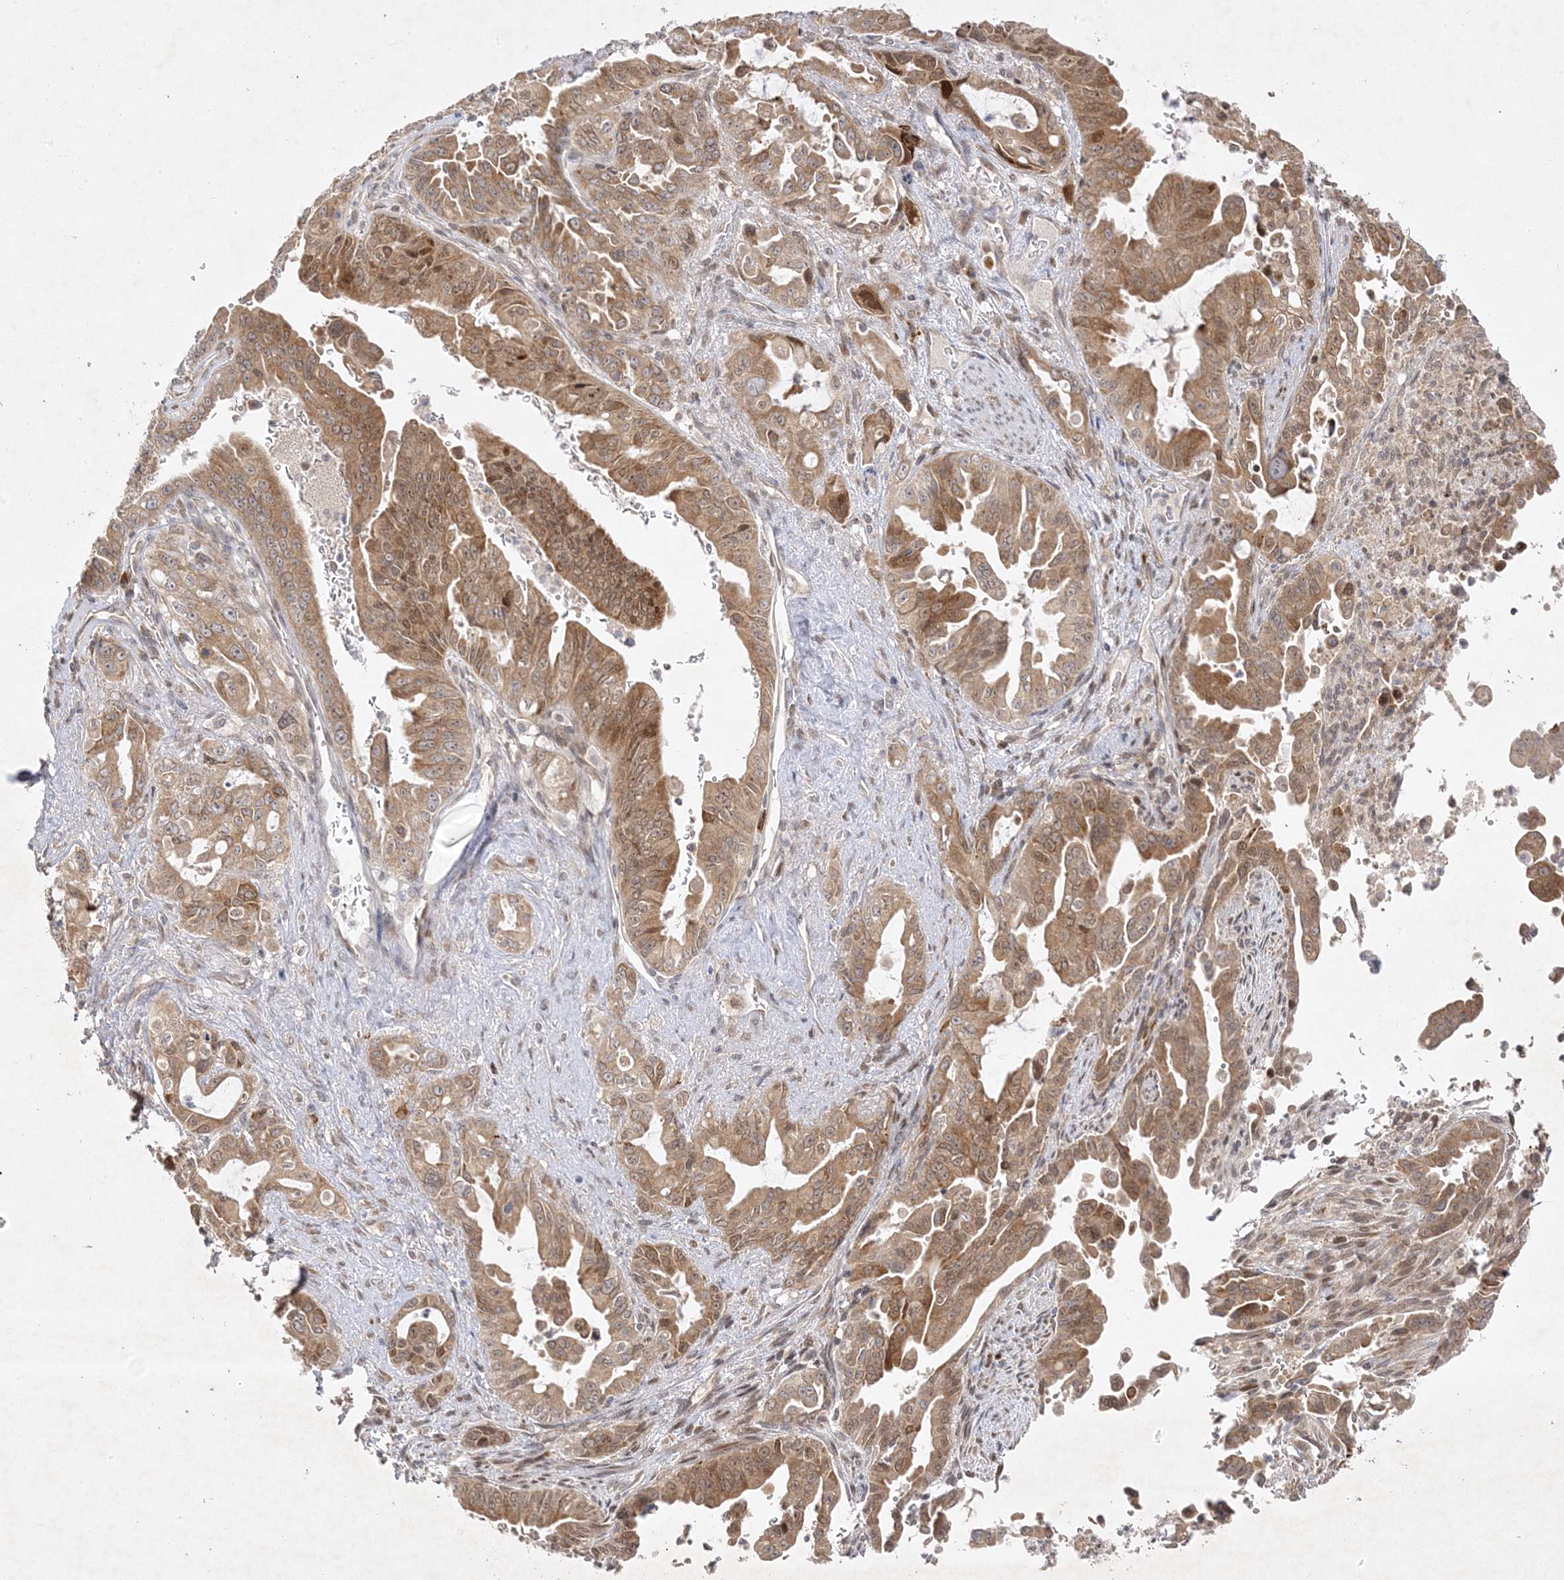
{"staining": {"intensity": "moderate", "quantity": ">75%", "location": "cytoplasmic/membranous"}, "tissue": "pancreatic cancer", "cell_type": "Tumor cells", "image_type": "cancer", "snomed": [{"axis": "morphology", "description": "Adenocarcinoma, NOS"}, {"axis": "topography", "description": "Pancreas"}], "caption": "Immunohistochemistry (IHC) staining of pancreatic cancer (adenocarcinoma), which exhibits medium levels of moderate cytoplasmic/membranous positivity in about >75% of tumor cells indicating moderate cytoplasmic/membranous protein staining. The staining was performed using DAB (brown) for protein detection and nuclei were counterstained in hematoxylin (blue).", "gene": "C2CD2", "patient": {"sex": "male", "age": 70}}